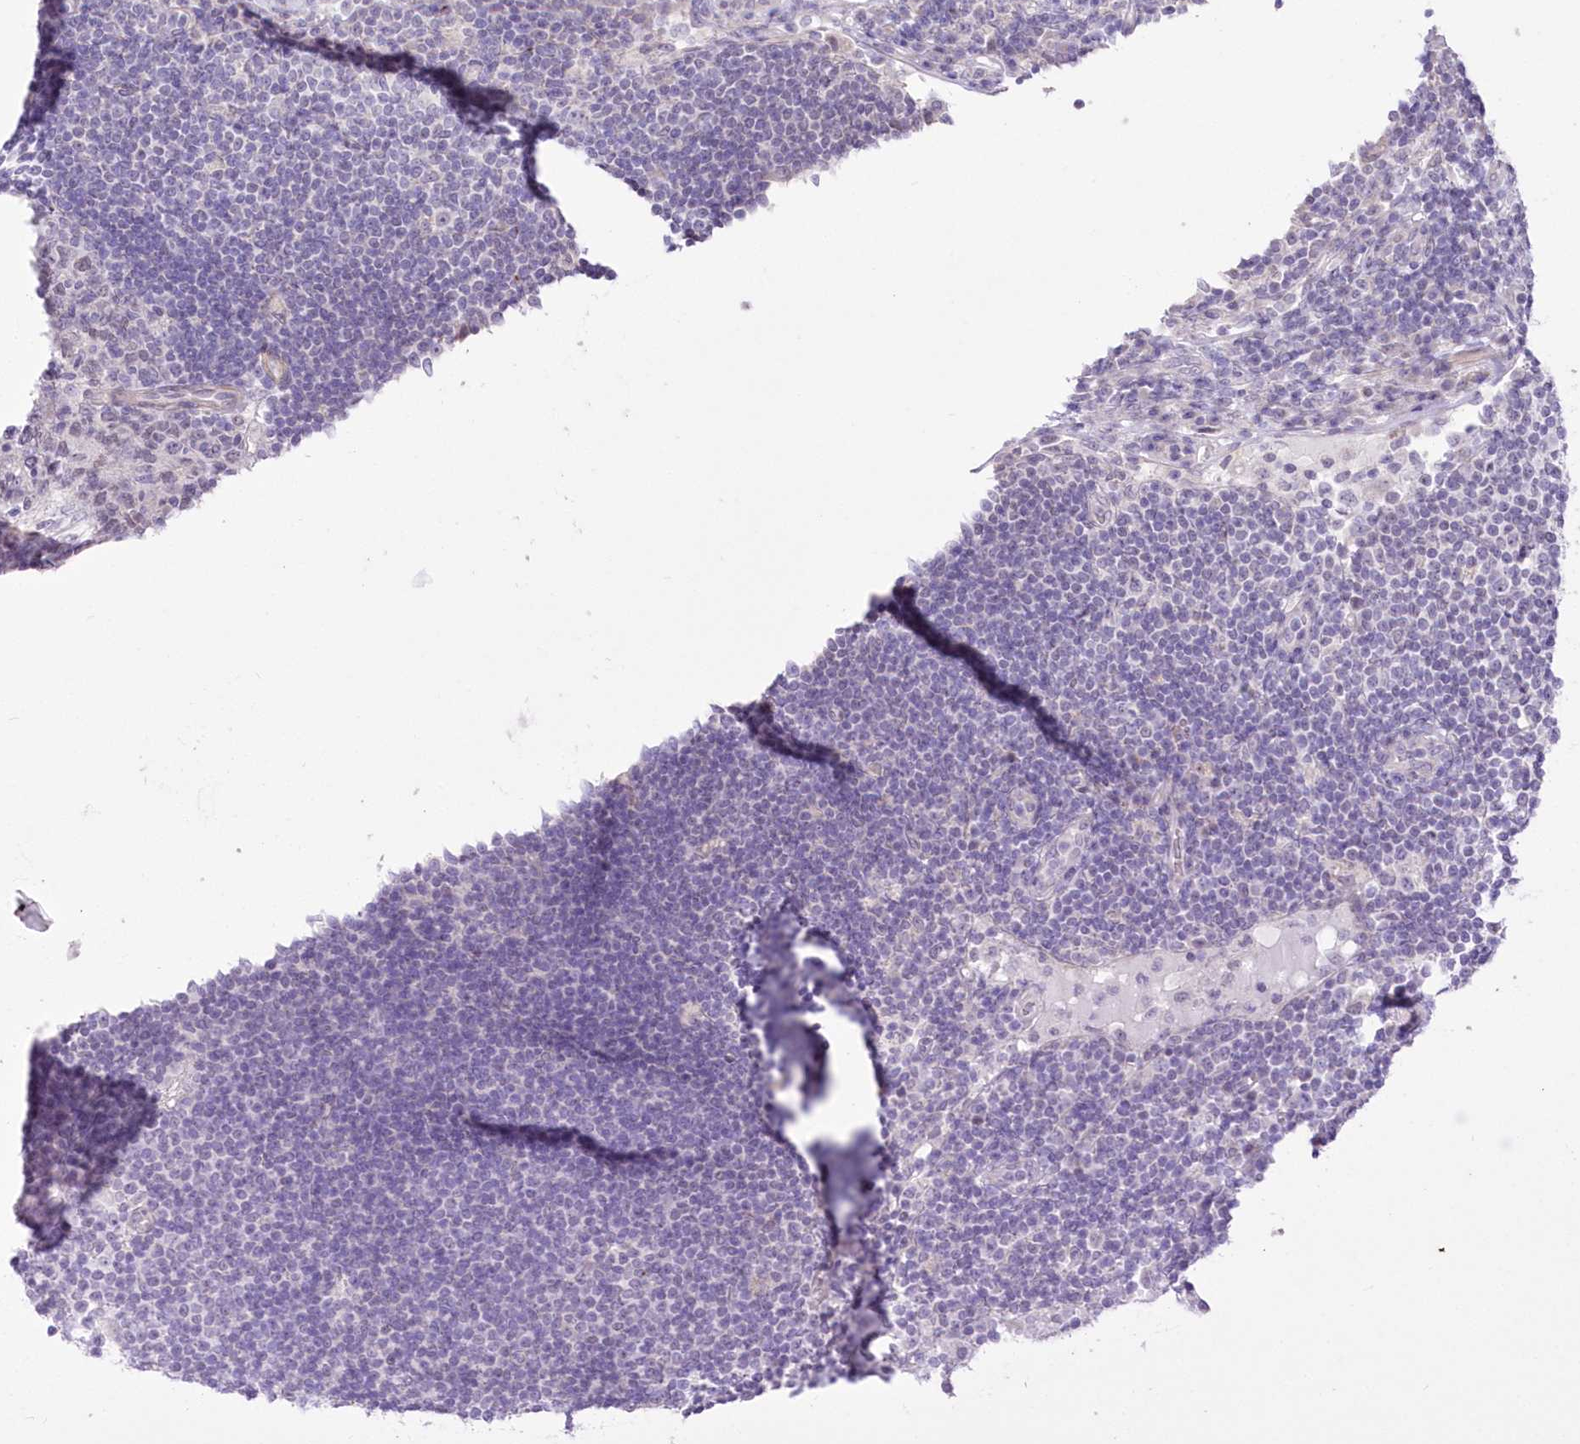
{"staining": {"intensity": "negative", "quantity": "none", "location": "none"}, "tissue": "lymph node", "cell_type": "Non-germinal center cells", "image_type": "normal", "snomed": [{"axis": "morphology", "description": "Normal tissue, NOS"}, {"axis": "topography", "description": "Lymph node"}], "caption": "This is a photomicrograph of immunohistochemistry staining of benign lymph node, which shows no positivity in non-germinal center cells.", "gene": "FAM241B", "patient": {"sex": "female", "age": 53}}